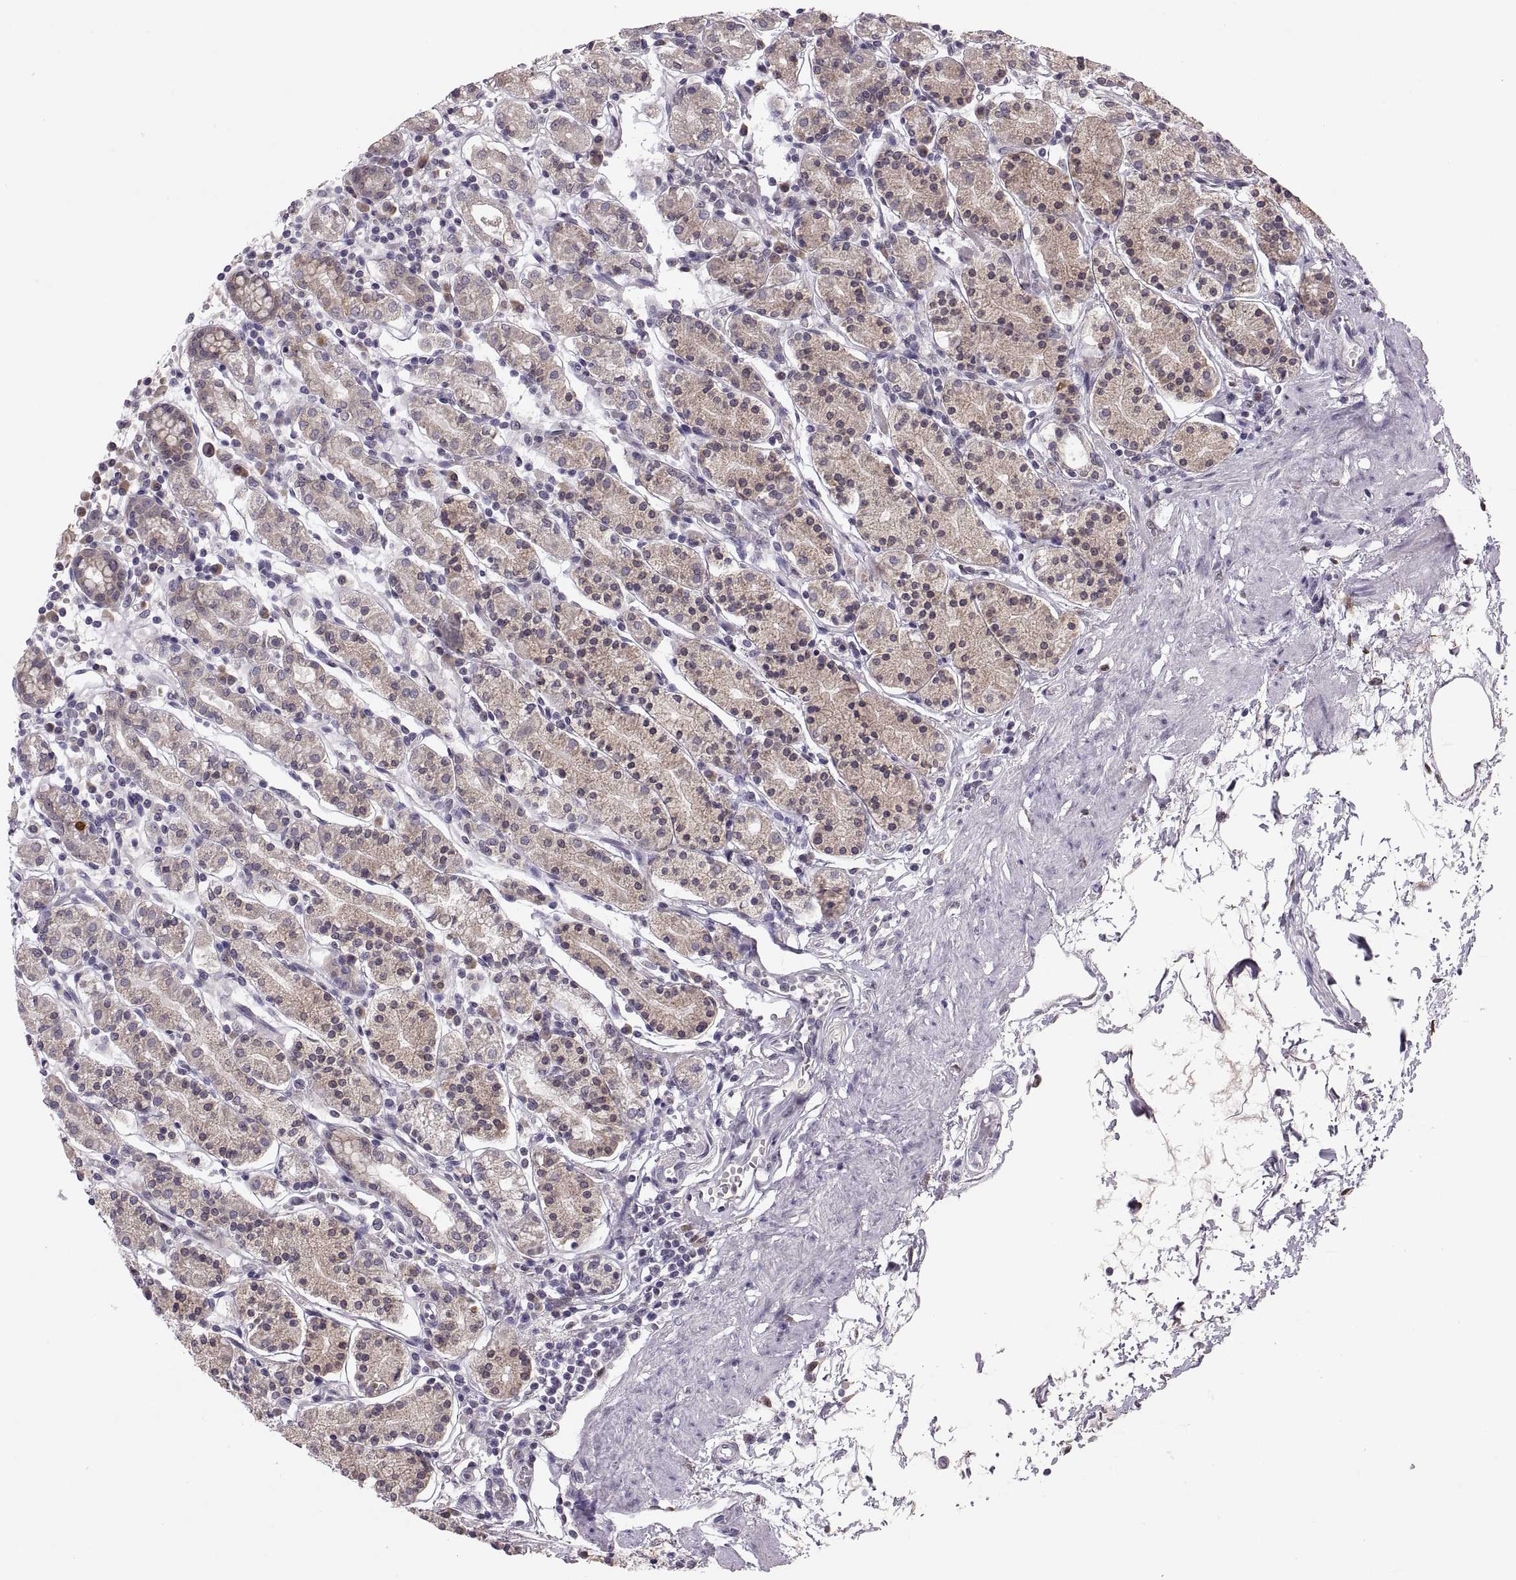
{"staining": {"intensity": "moderate", "quantity": "25%-75%", "location": "cytoplasmic/membranous"}, "tissue": "stomach", "cell_type": "Glandular cells", "image_type": "normal", "snomed": [{"axis": "morphology", "description": "Normal tissue, NOS"}, {"axis": "topography", "description": "Stomach, upper"}, {"axis": "topography", "description": "Stomach"}], "caption": "Approximately 25%-75% of glandular cells in benign human stomach show moderate cytoplasmic/membranous protein staining as visualized by brown immunohistochemical staining.", "gene": "ADH6", "patient": {"sex": "male", "age": 62}}